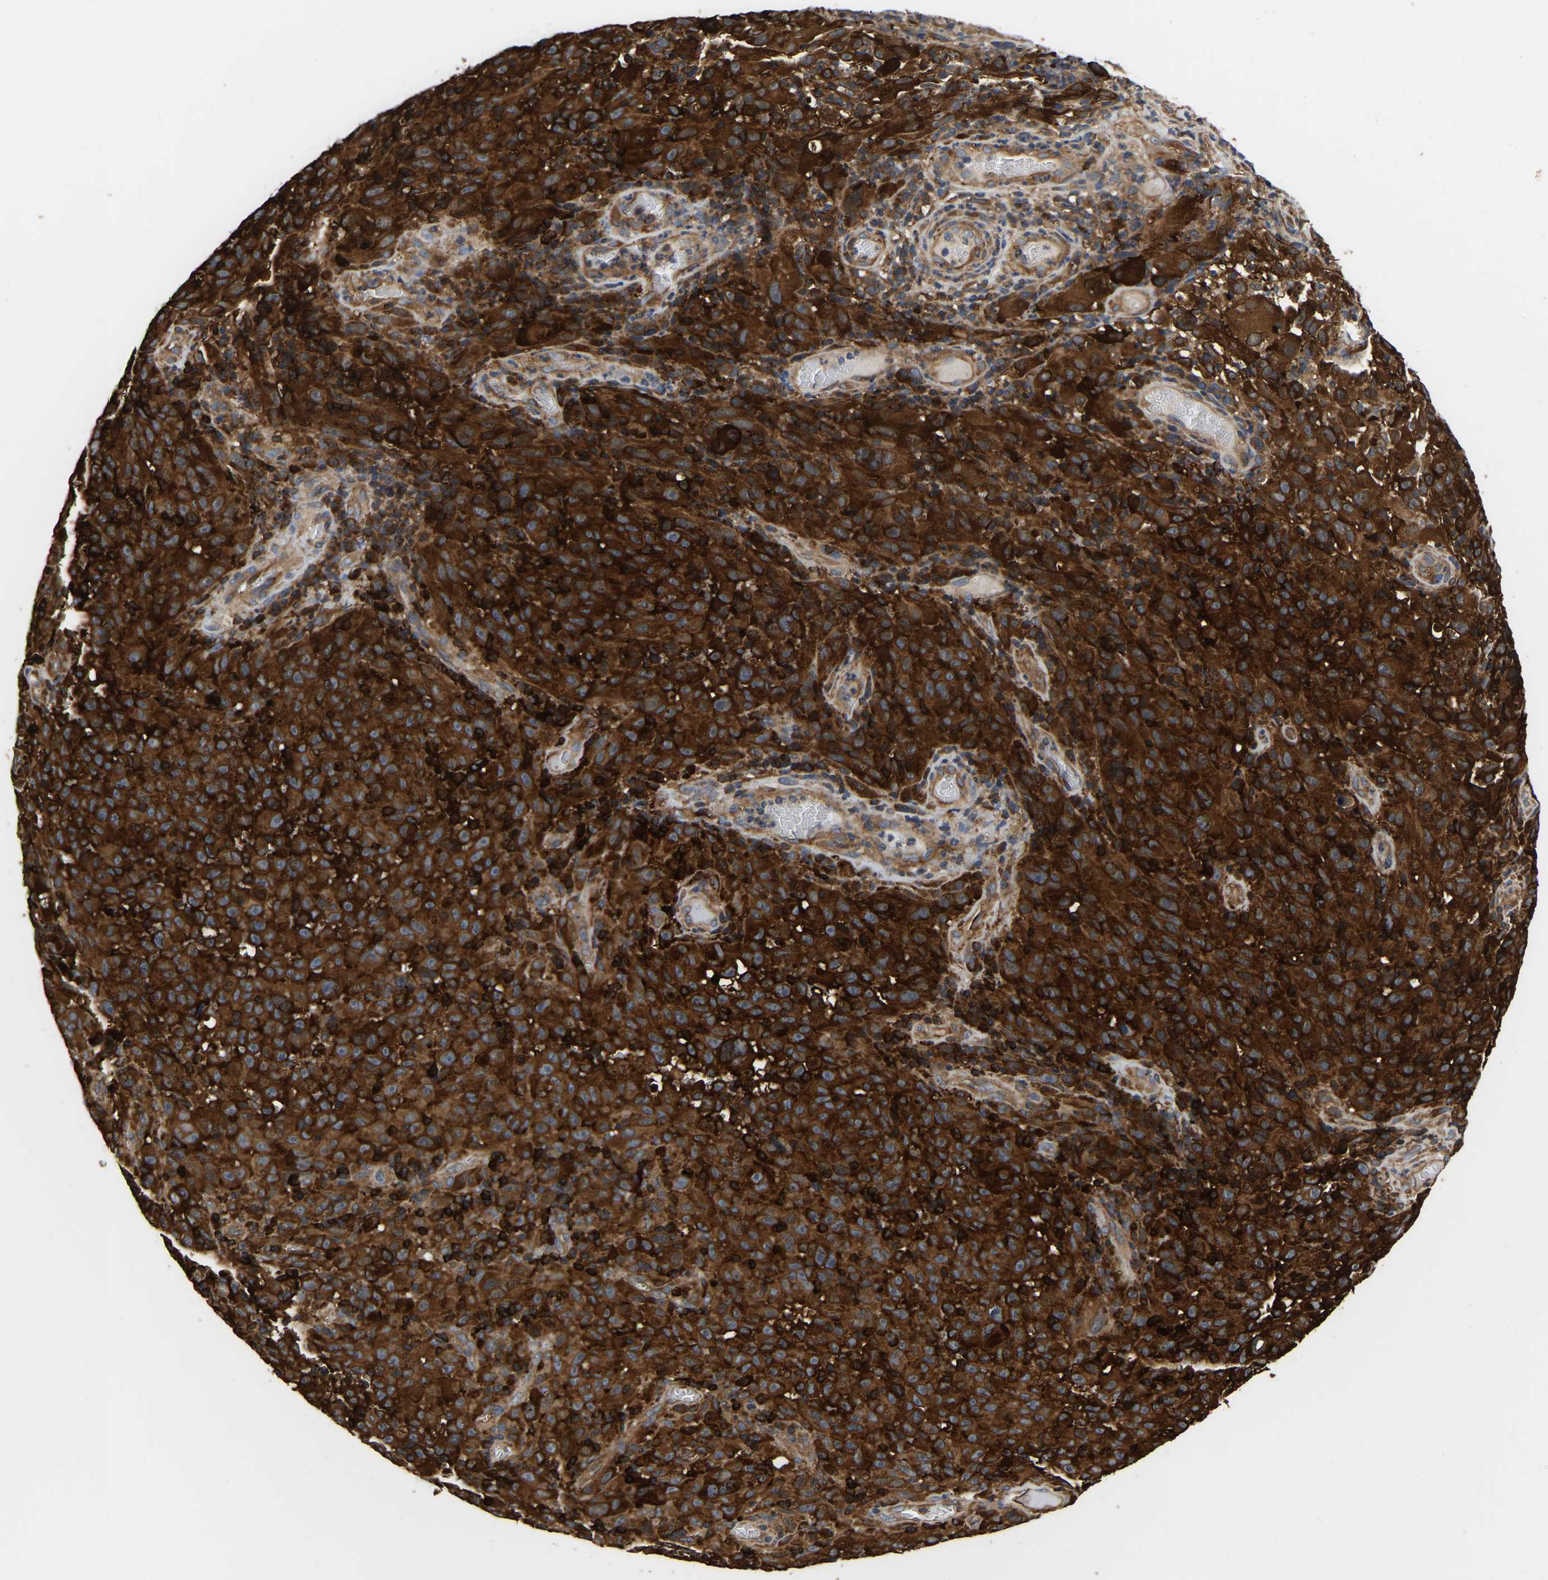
{"staining": {"intensity": "strong", "quantity": ">75%", "location": "cytoplasmic/membranous"}, "tissue": "melanoma", "cell_type": "Tumor cells", "image_type": "cancer", "snomed": [{"axis": "morphology", "description": "Malignant melanoma, NOS"}, {"axis": "topography", "description": "Skin"}], "caption": "This image demonstrates immunohistochemistry (IHC) staining of human malignant melanoma, with high strong cytoplasmic/membranous staining in approximately >75% of tumor cells.", "gene": "GARS1", "patient": {"sex": "female", "age": 82}}